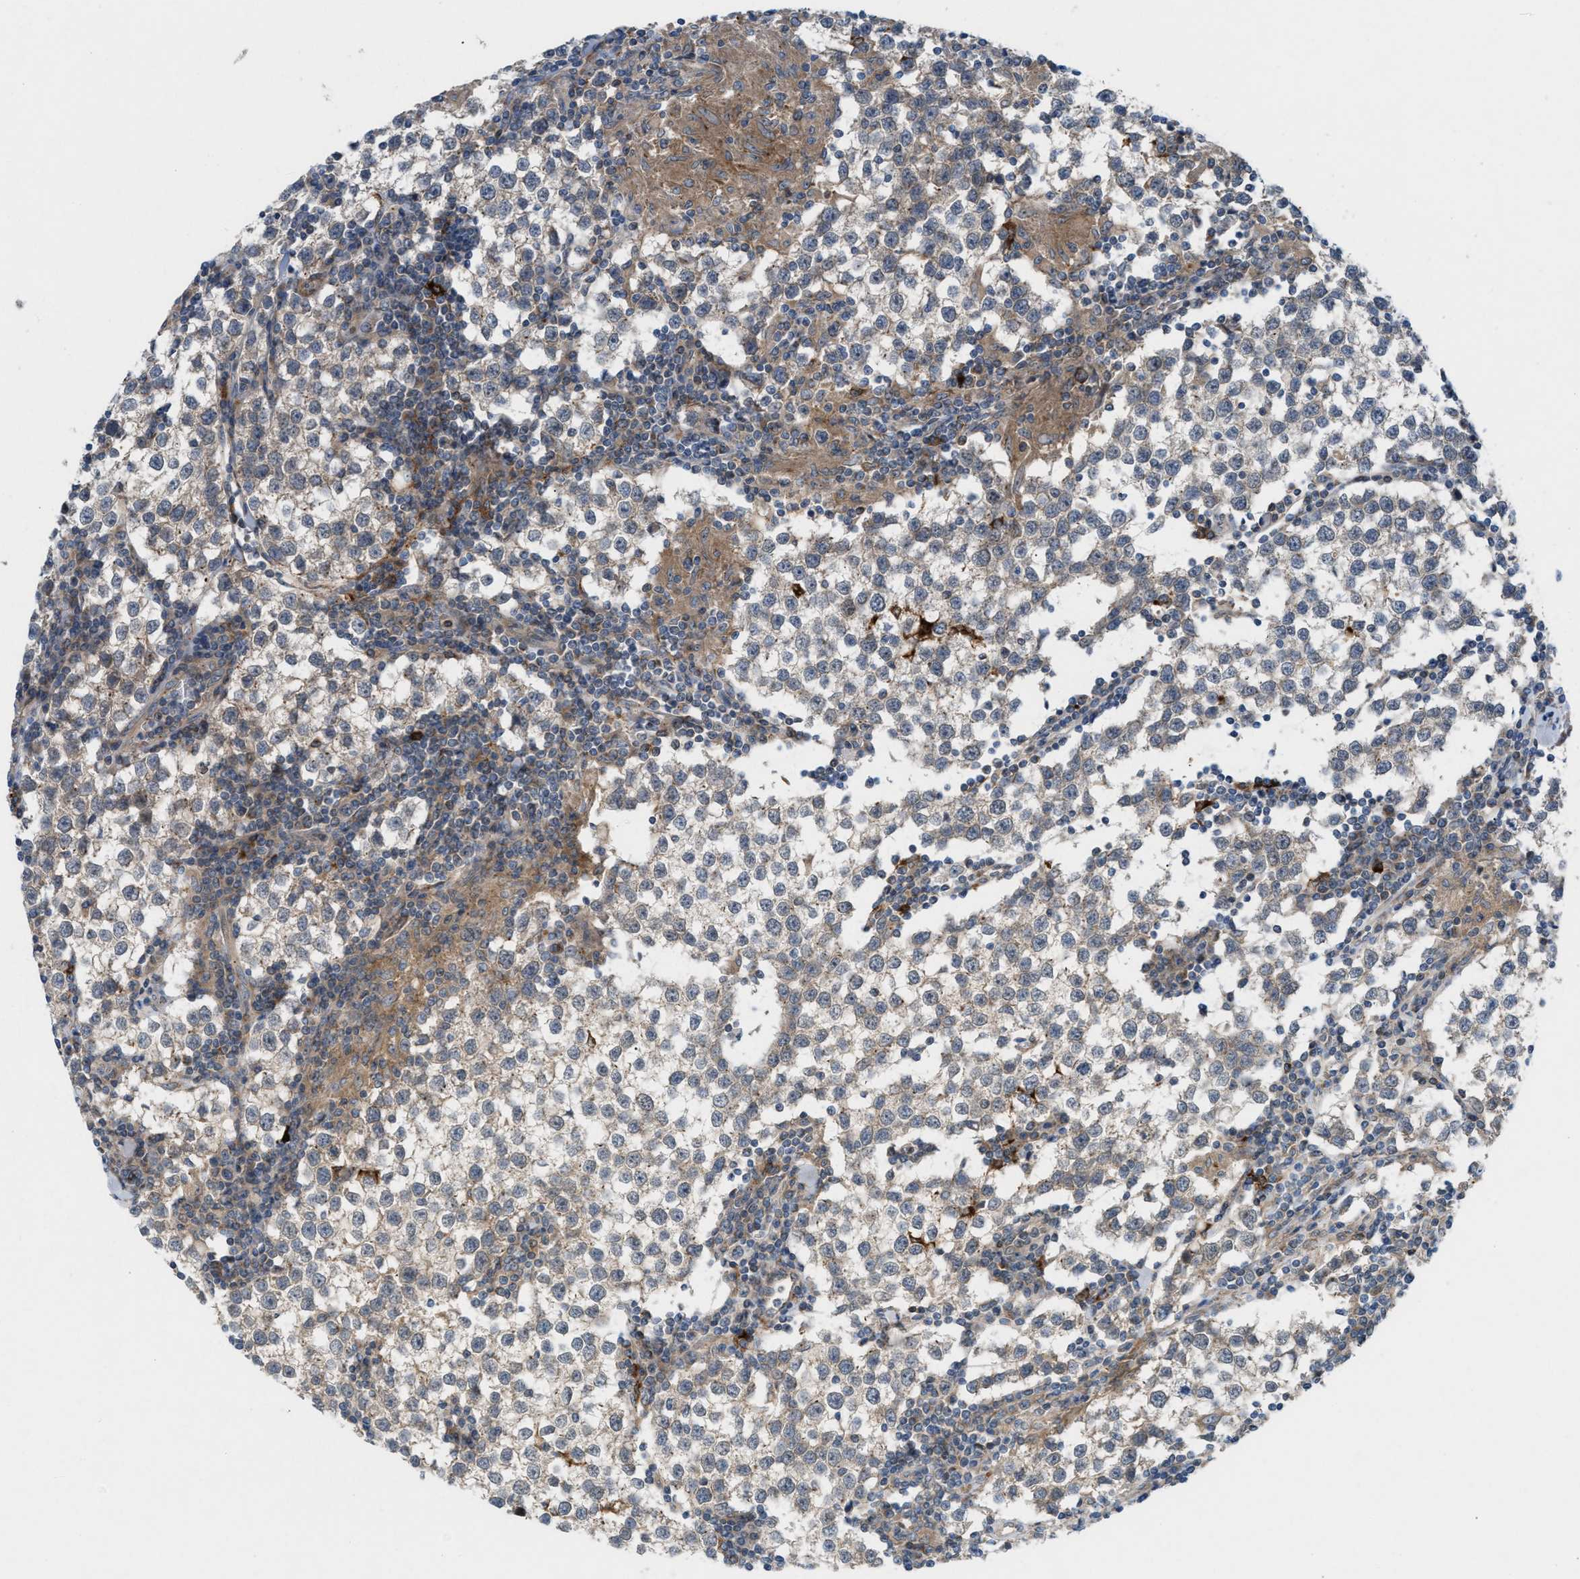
{"staining": {"intensity": "weak", "quantity": "<25%", "location": "cytoplasmic/membranous"}, "tissue": "testis cancer", "cell_type": "Tumor cells", "image_type": "cancer", "snomed": [{"axis": "morphology", "description": "Seminoma, NOS"}, {"axis": "morphology", "description": "Carcinoma, Embryonal, NOS"}, {"axis": "topography", "description": "Testis"}], "caption": "This photomicrograph is of testis embryonal carcinoma stained with IHC to label a protein in brown with the nuclei are counter-stained blue. There is no expression in tumor cells.", "gene": "CYB5D1", "patient": {"sex": "male", "age": 36}}